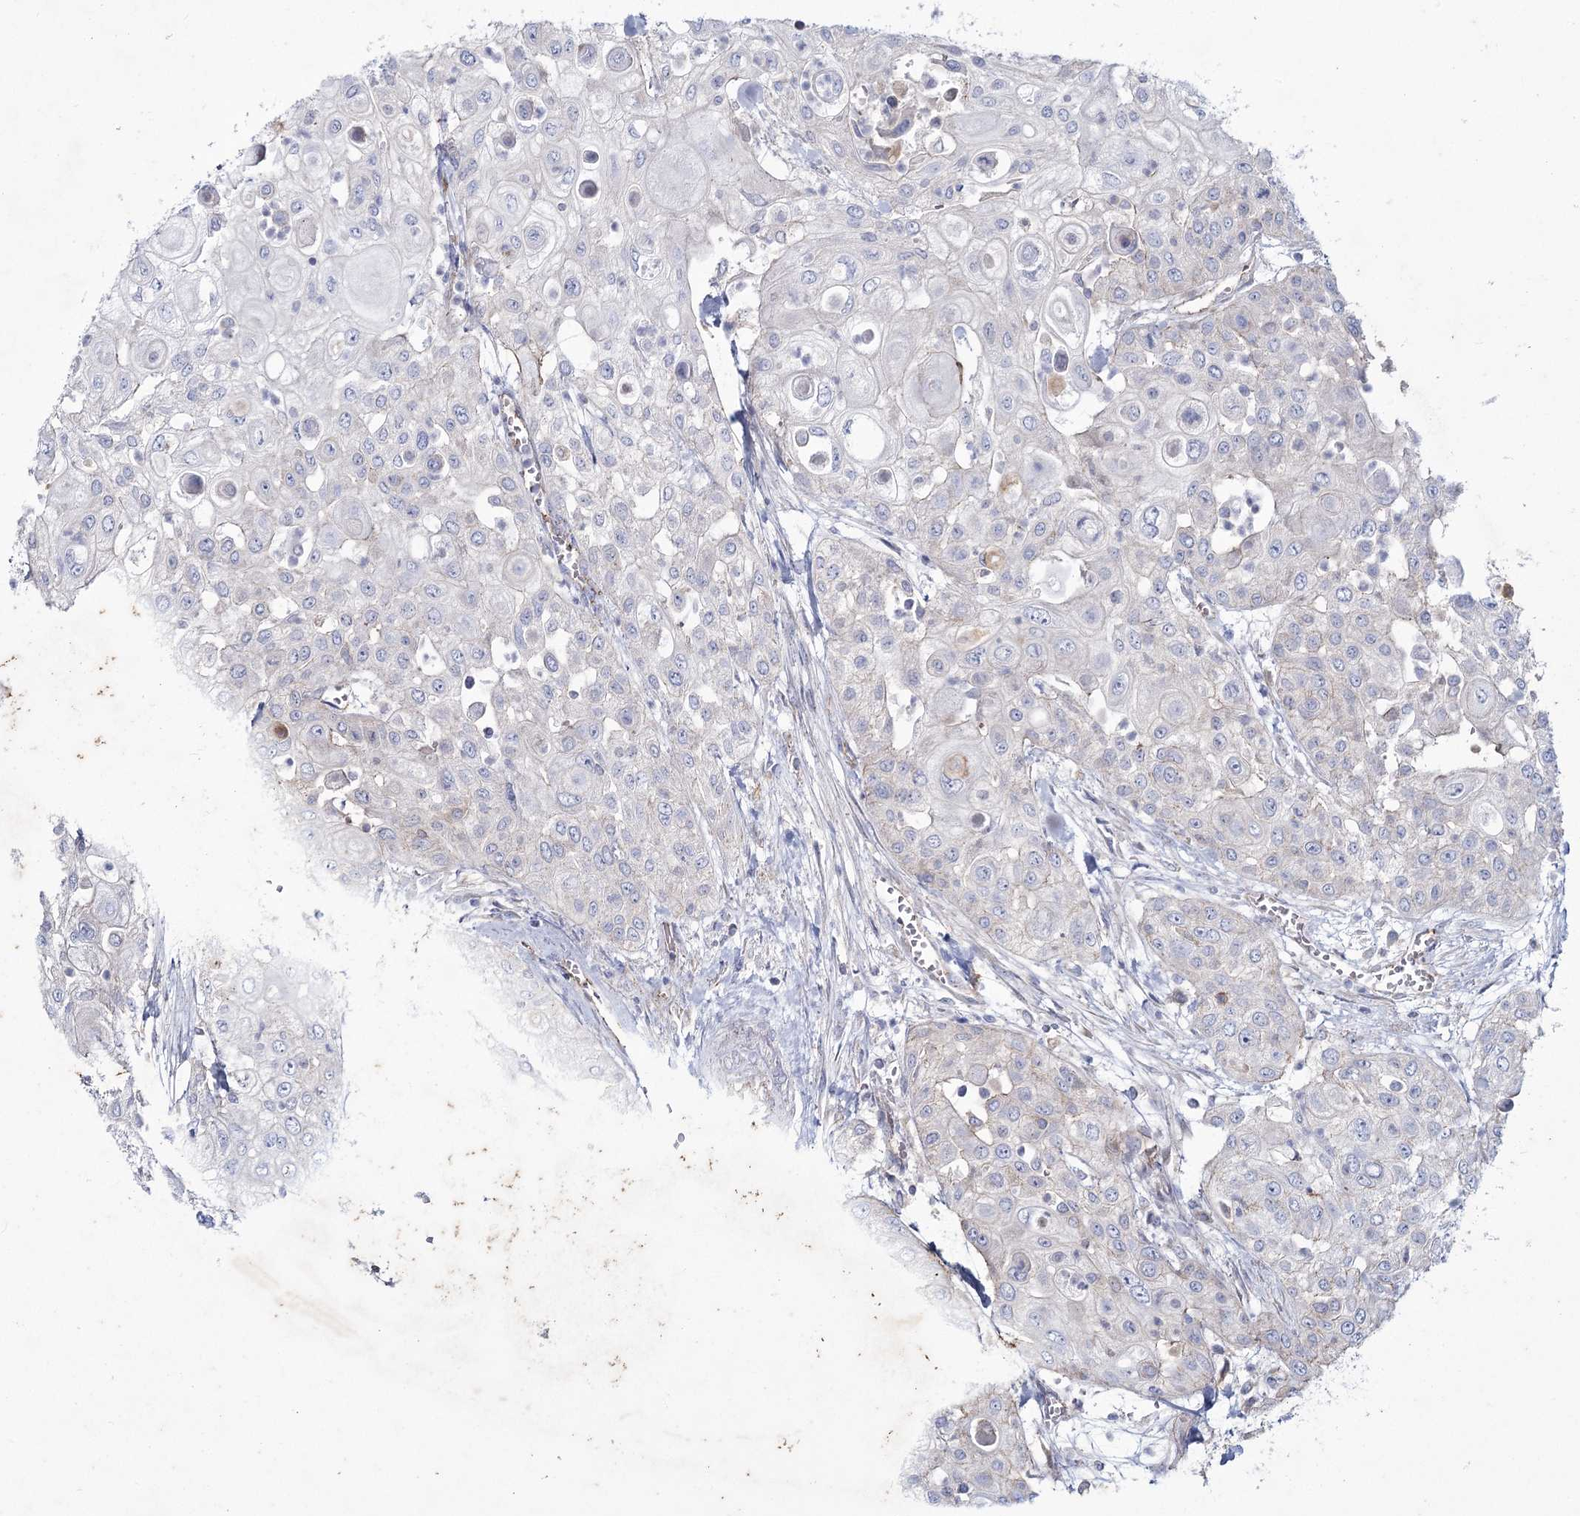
{"staining": {"intensity": "negative", "quantity": "none", "location": "none"}, "tissue": "urothelial cancer", "cell_type": "Tumor cells", "image_type": "cancer", "snomed": [{"axis": "morphology", "description": "Urothelial carcinoma, High grade"}, {"axis": "topography", "description": "Urinary bladder"}], "caption": "High power microscopy image of an IHC photomicrograph of high-grade urothelial carcinoma, revealing no significant staining in tumor cells.", "gene": "LDLRAD3", "patient": {"sex": "female", "age": 79}}